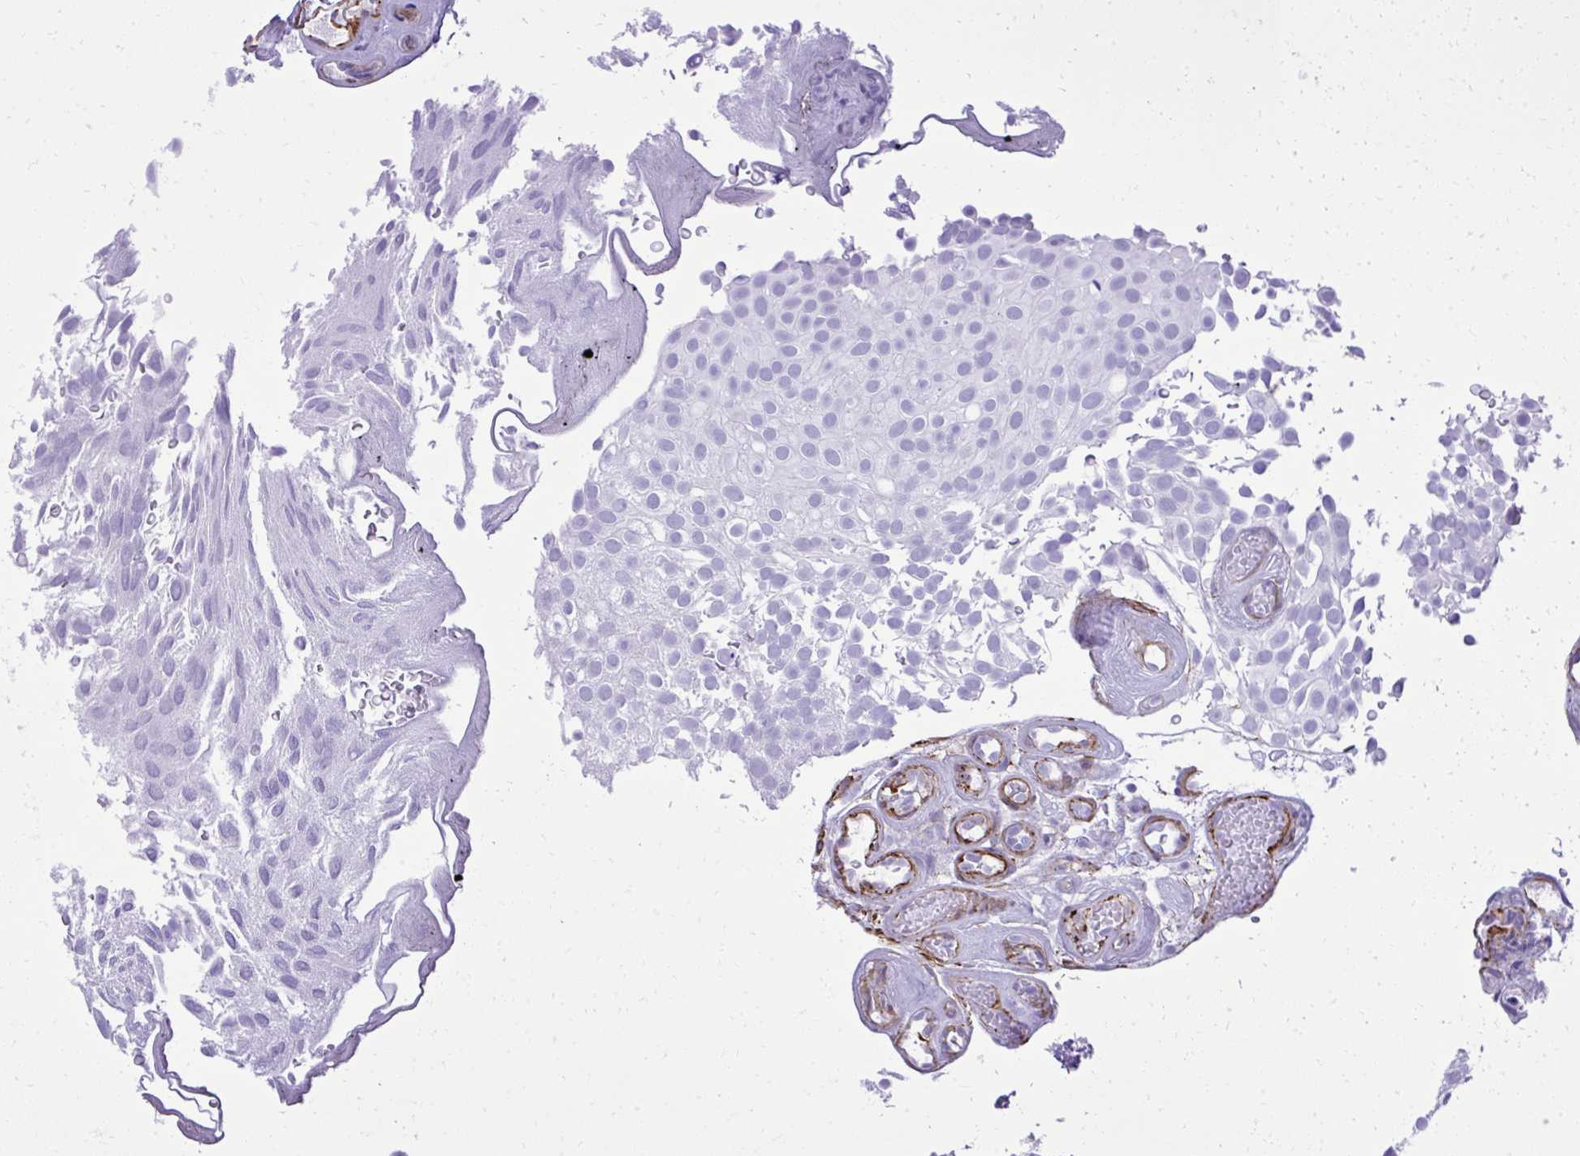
{"staining": {"intensity": "negative", "quantity": "none", "location": "none"}, "tissue": "urothelial cancer", "cell_type": "Tumor cells", "image_type": "cancer", "snomed": [{"axis": "morphology", "description": "Urothelial carcinoma, Low grade"}, {"axis": "topography", "description": "Urinary bladder"}], "caption": "High magnification brightfield microscopy of low-grade urothelial carcinoma stained with DAB (3,3'-diaminobenzidine) (brown) and counterstained with hematoxylin (blue): tumor cells show no significant positivity.", "gene": "PITPNM3", "patient": {"sex": "male", "age": 78}}